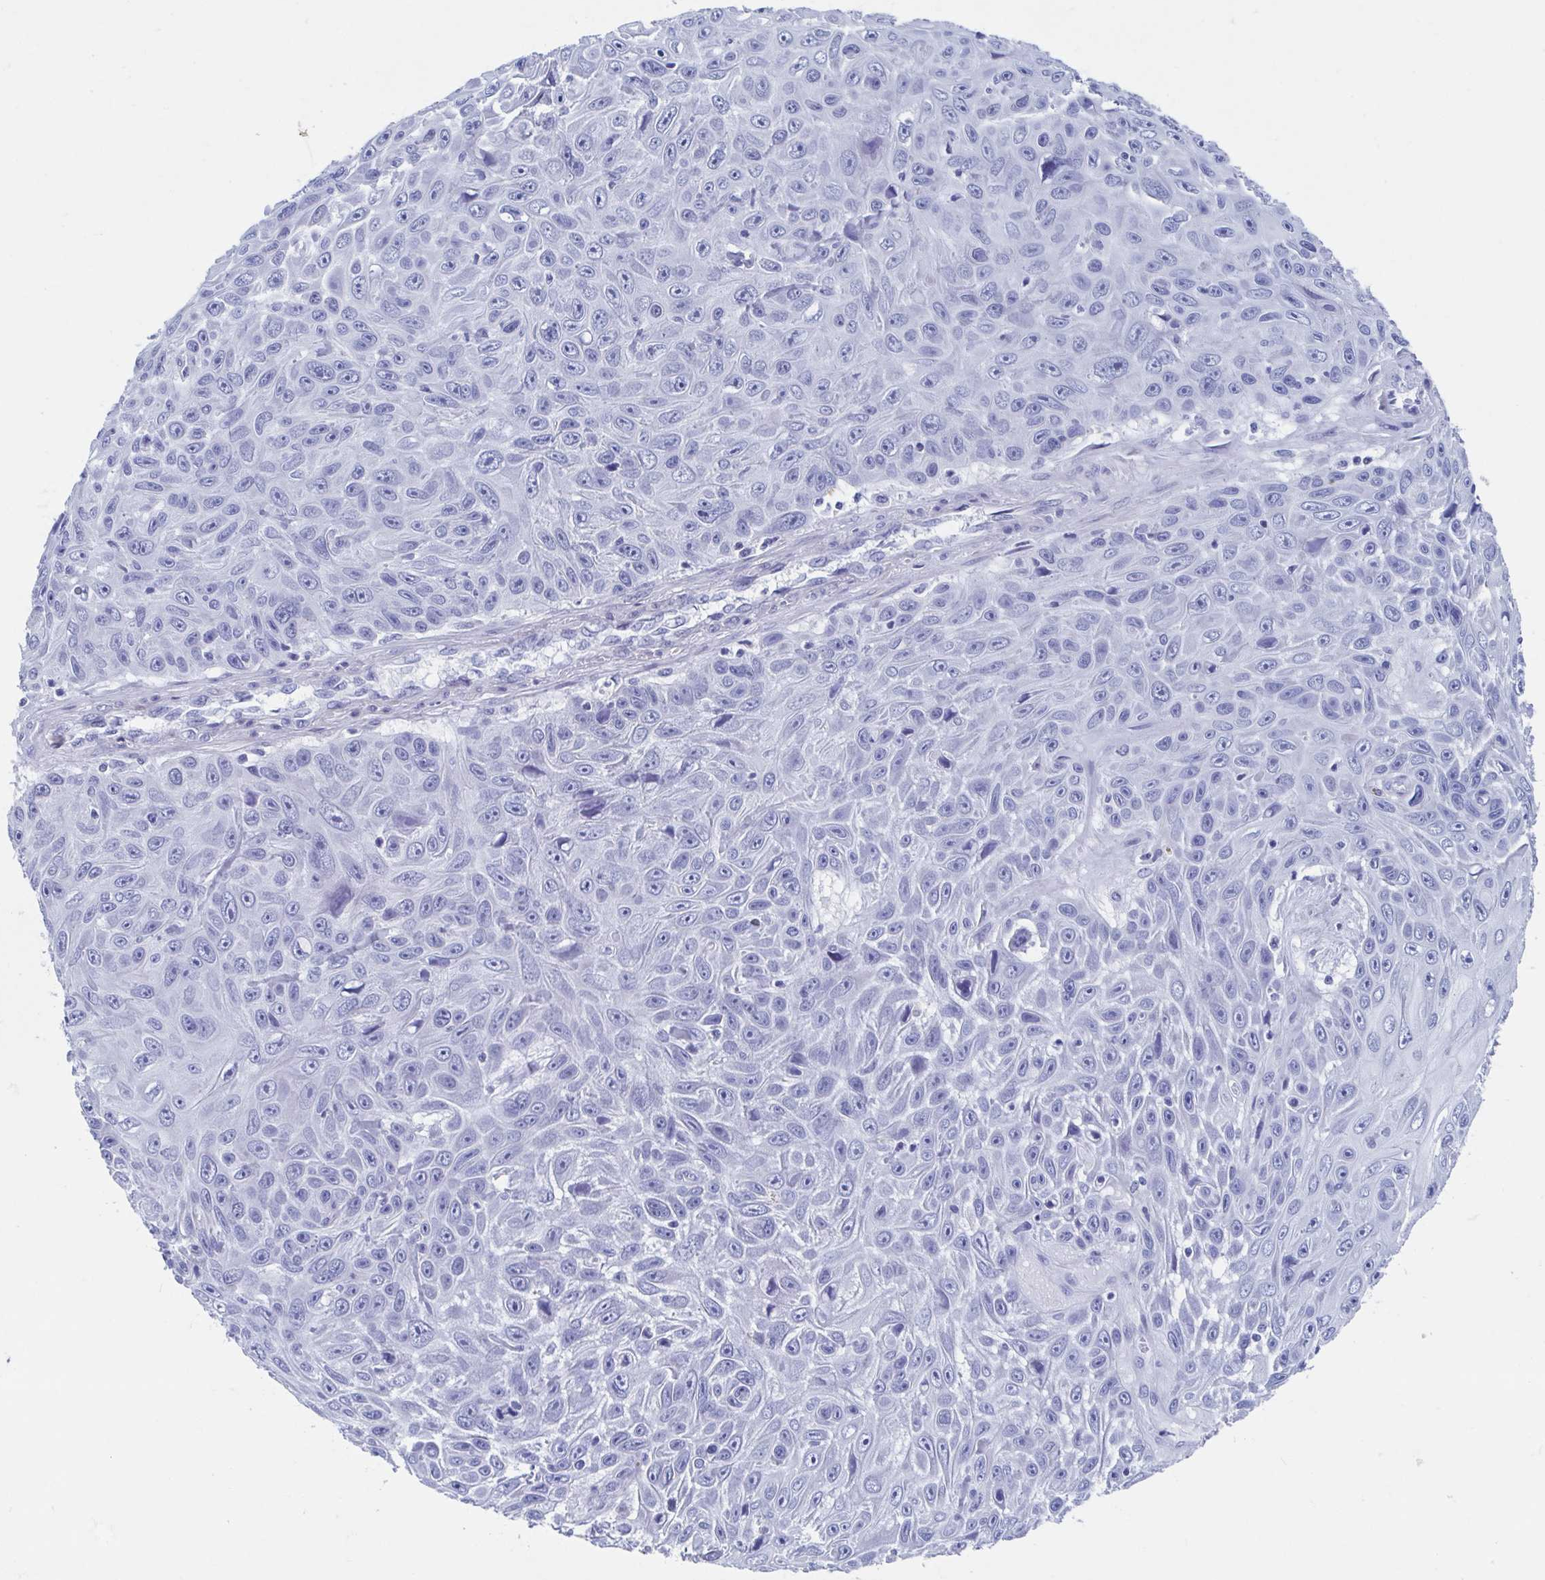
{"staining": {"intensity": "negative", "quantity": "none", "location": "none"}, "tissue": "skin cancer", "cell_type": "Tumor cells", "image_type": "cancer", "snomed": [{"axis": "morphology", "description": "Squamous cell carcinoma, NOS"}, {"axis": "topography", "description": "Skin"}], "caption": "Immunohistochemical staining of skin cancer (squamous cell carcinoma) exhibits no significant positivity in tumor cells. (Stains: DAB (3,3'-diaminobenzidine) IHC with hematoxylin counter stain, Microscopy: brightfield microscopy at high magnification).", "gene": "SHCBP1L", "patient": {"sex": "male", "age": 82}}